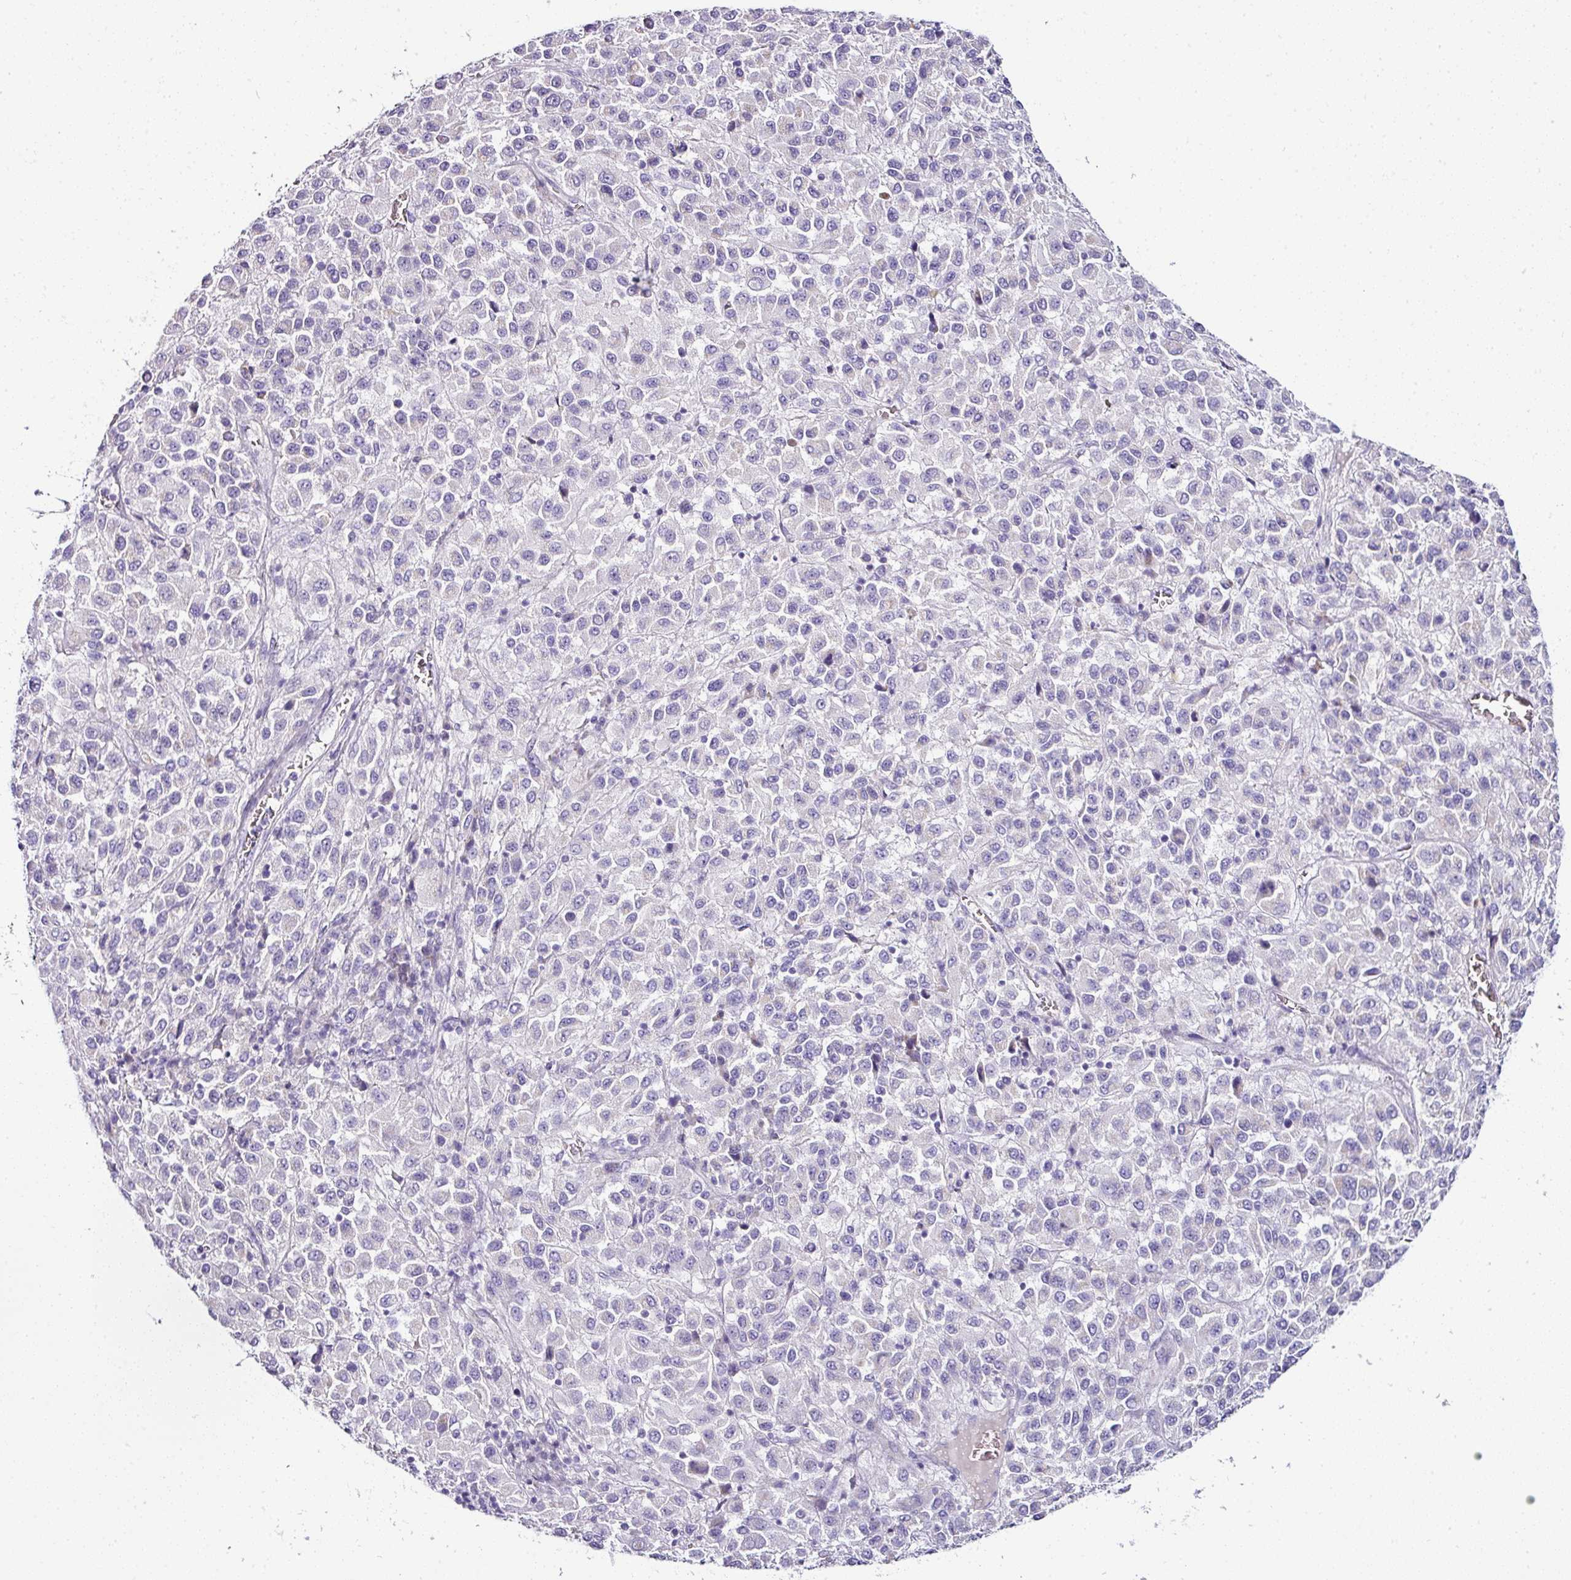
{"staining": {"intensity": "negative", "quantity": "none", "location": "none"}, "tissue": "melanoma", "cell_type": "Tumor cells", "image_type": "cancer", "snomed": [{"axis": "morphology", "description": "Malignant melanoma, Metastatic site"}, {"axis": "topography", "description": "Lung"}], "caption": "Malignant melanoma (metastatic site) was stained to show a protein in brown. There is no significant staining in tumor cells.", "gene": "NAPSA", "patient": {"sex": "male", "age": 64}}